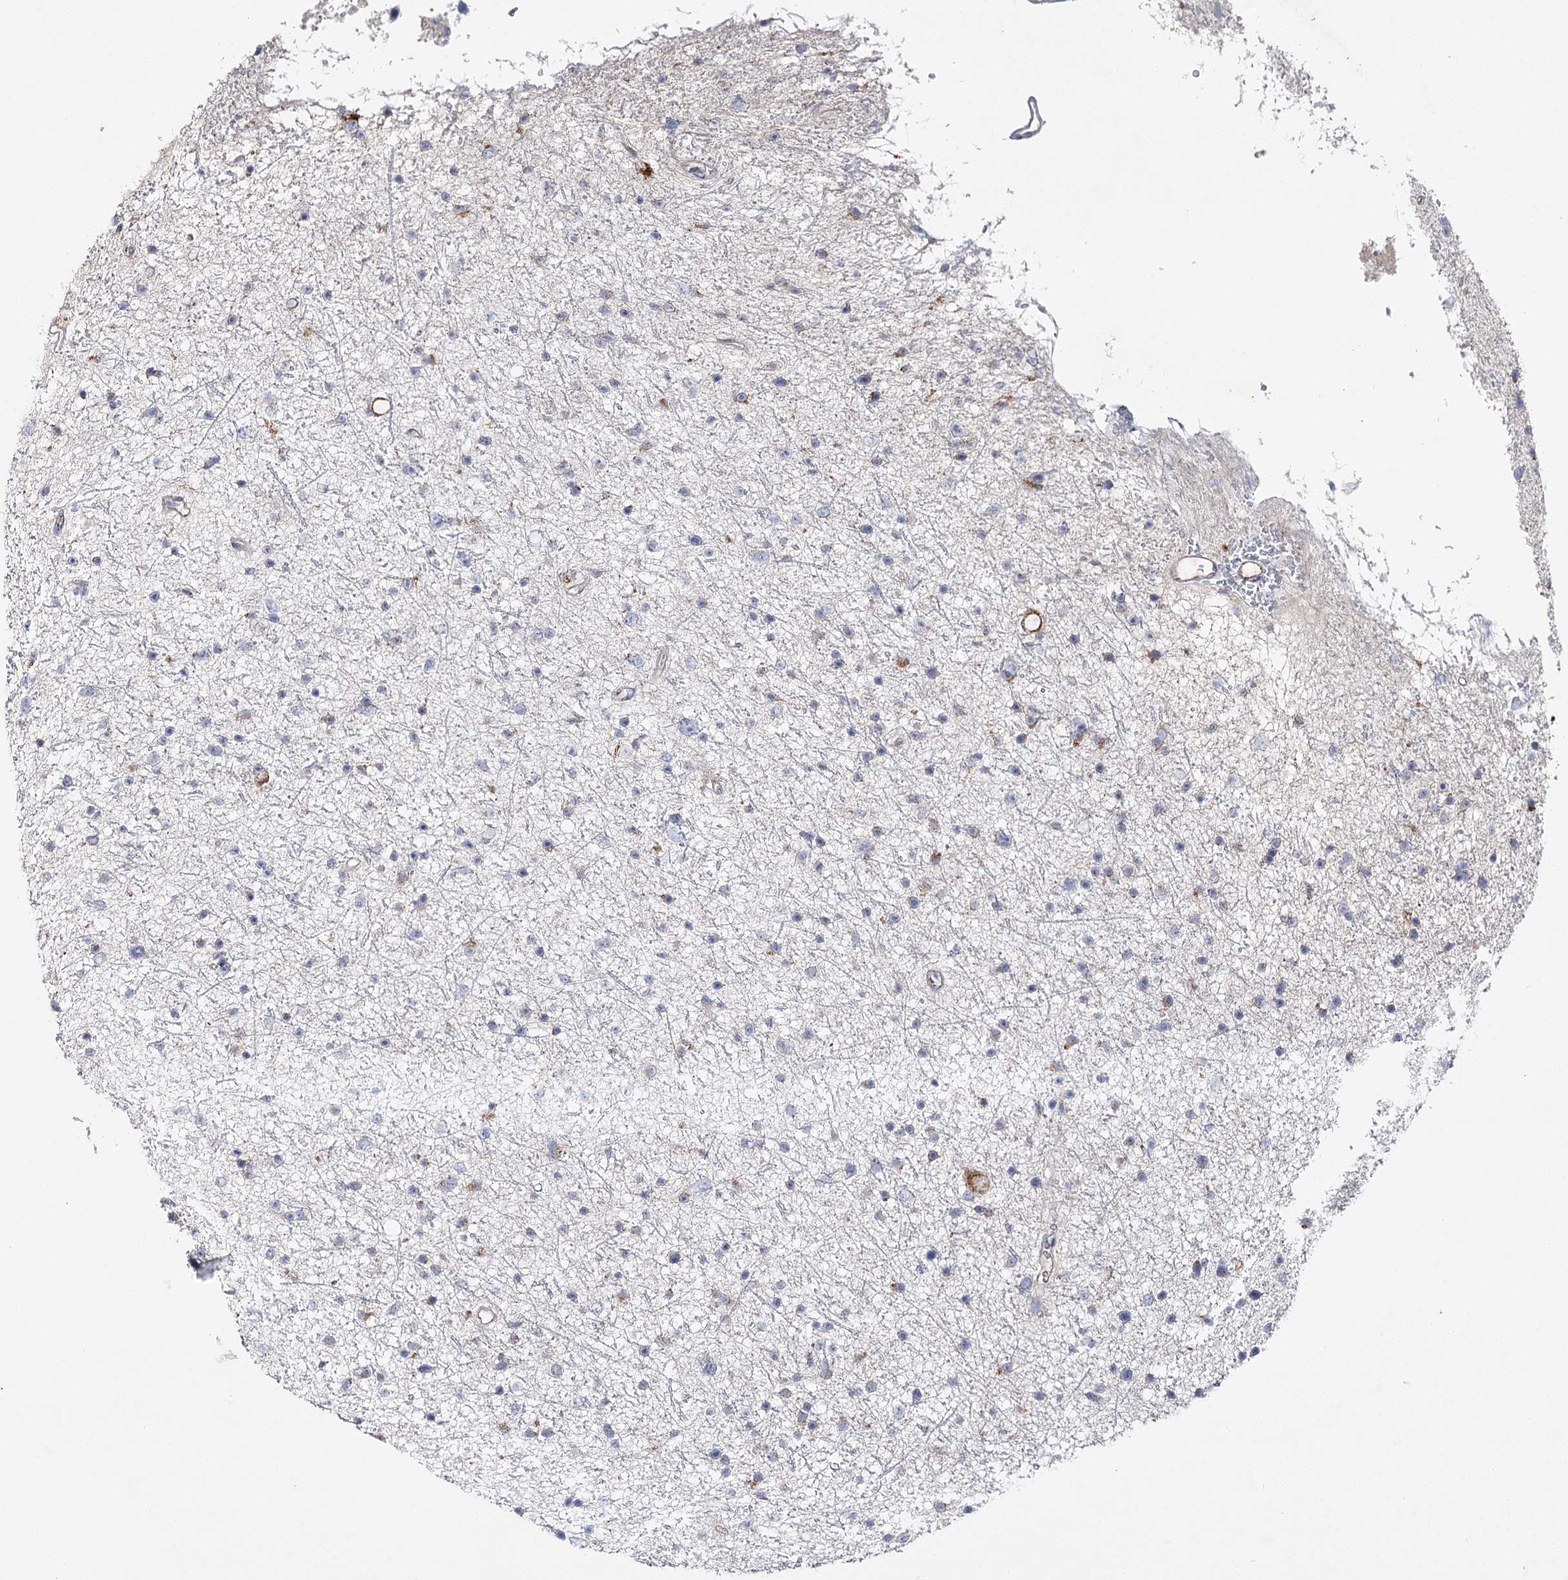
{"staining": {"intensity": "negative", "quantity": "none", "location": "none"}, "tissue": "glioma", "cell_type": "Tumor cells", "image_type": "cancer", "snomed": [{"axis": "morphology", "description": "Glioma, malignant, Low grade"}, {"axis": "topography", "description": "Cerebral cortex"}], "caption": "This micrograph is of malignant glioma (low-grade) stained with immunohistochemistry (IHC) to label a protein in brown with the nuclei are counter-stained blue. There is no expression in tumor cells. Nuclei are stained in blue.", "gene": "IL1RAP", "patient": {"sex": "female", "age": 39}}